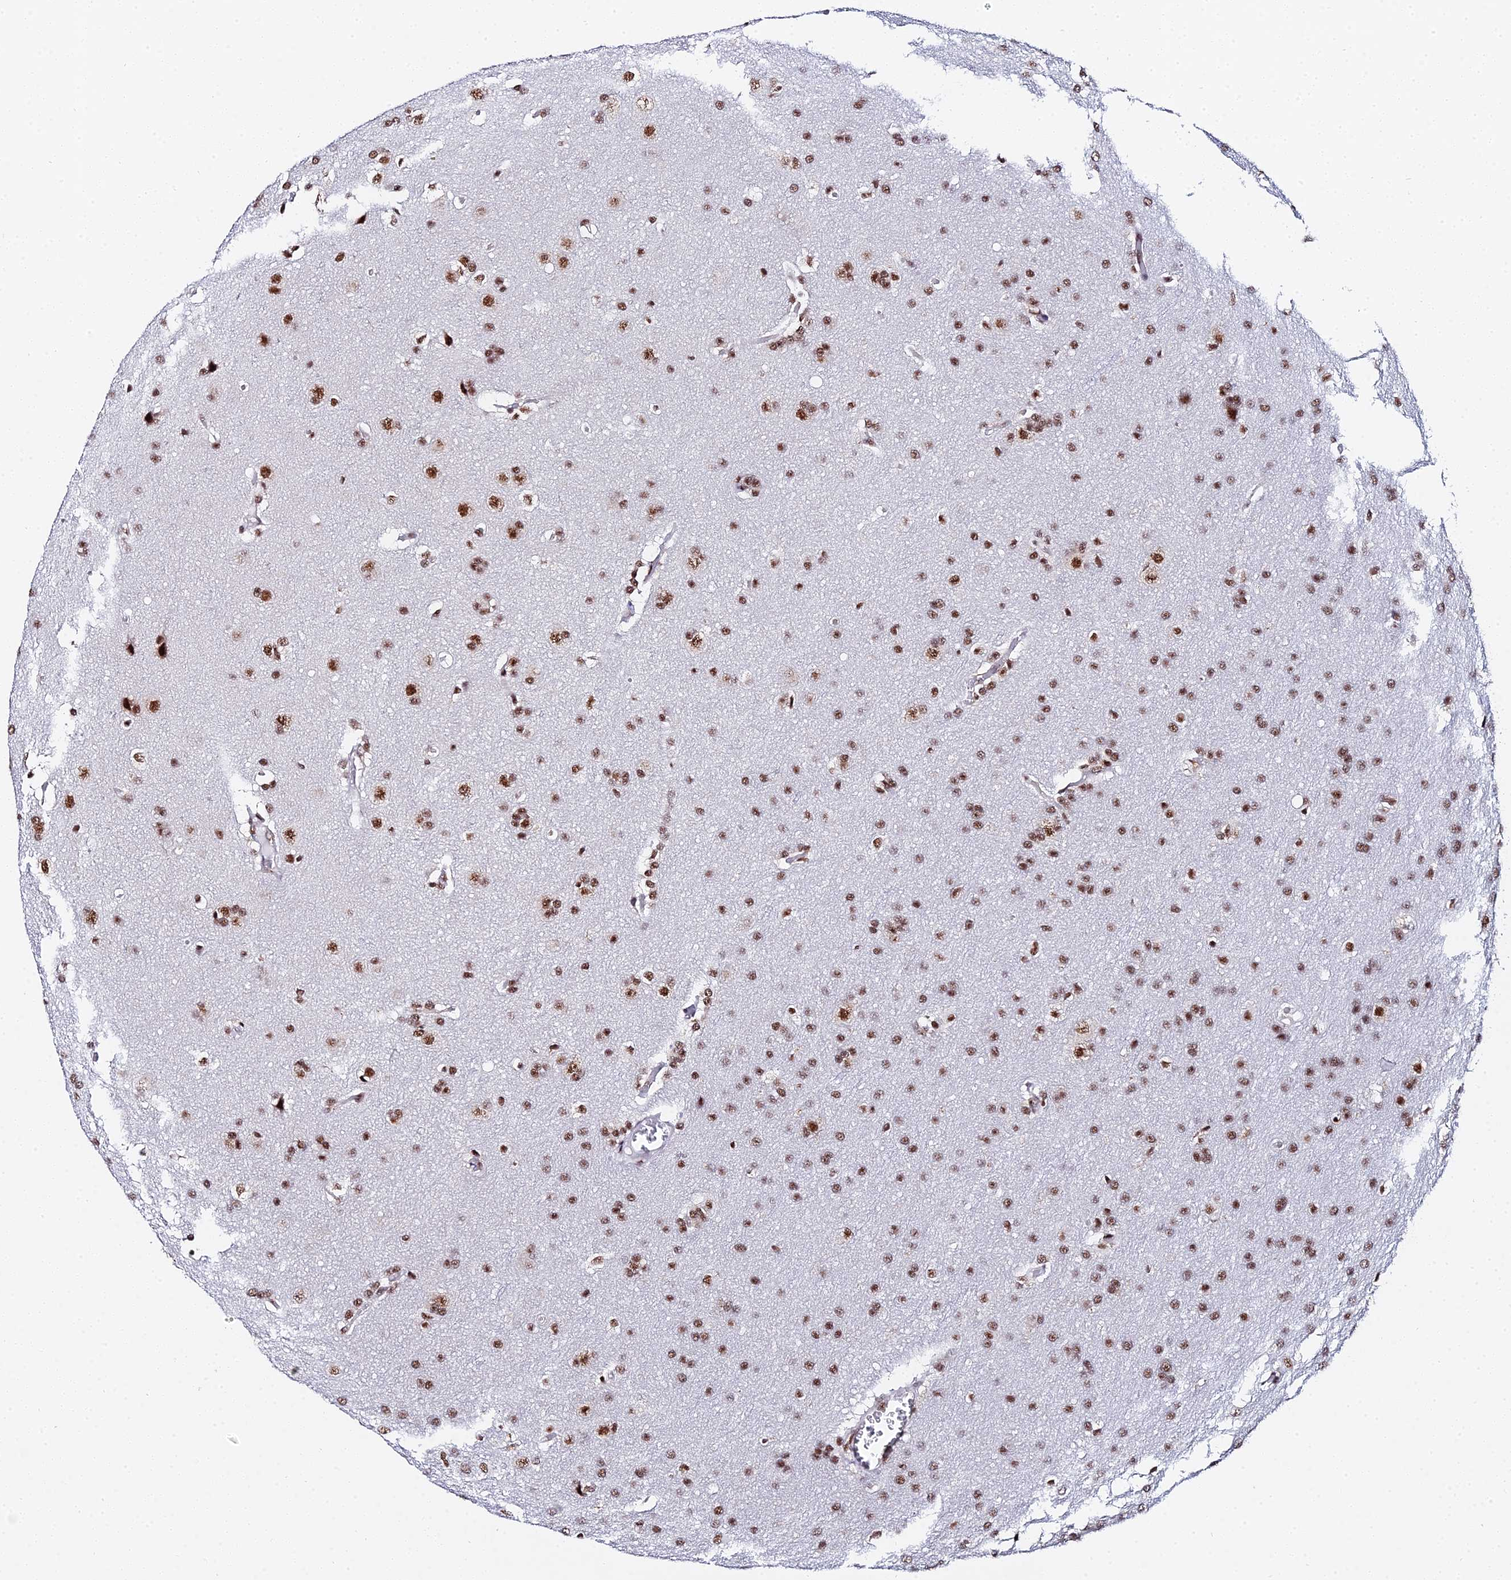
{"staining": {"intensity": "moderate", "quantity": ">75%", "location": "nuclear"}, "tissue": "glioma", "cell_type": "Tumor cells", "image_type": "cancer", "snomed": [{"axis": "morphology", "description": "Glioma, malignant, Low grade"}, {"axis": "topography", "description": "Brain"}], "caption": "Immunohistochemistry (DAB) staining of human low-grade glioma (malignant) demonstrates moderate nuclear protein staining in approximately >75% of tumor cells.", "gene": "MAGOHB", "patient": {"sex": "female", "age": 32}}